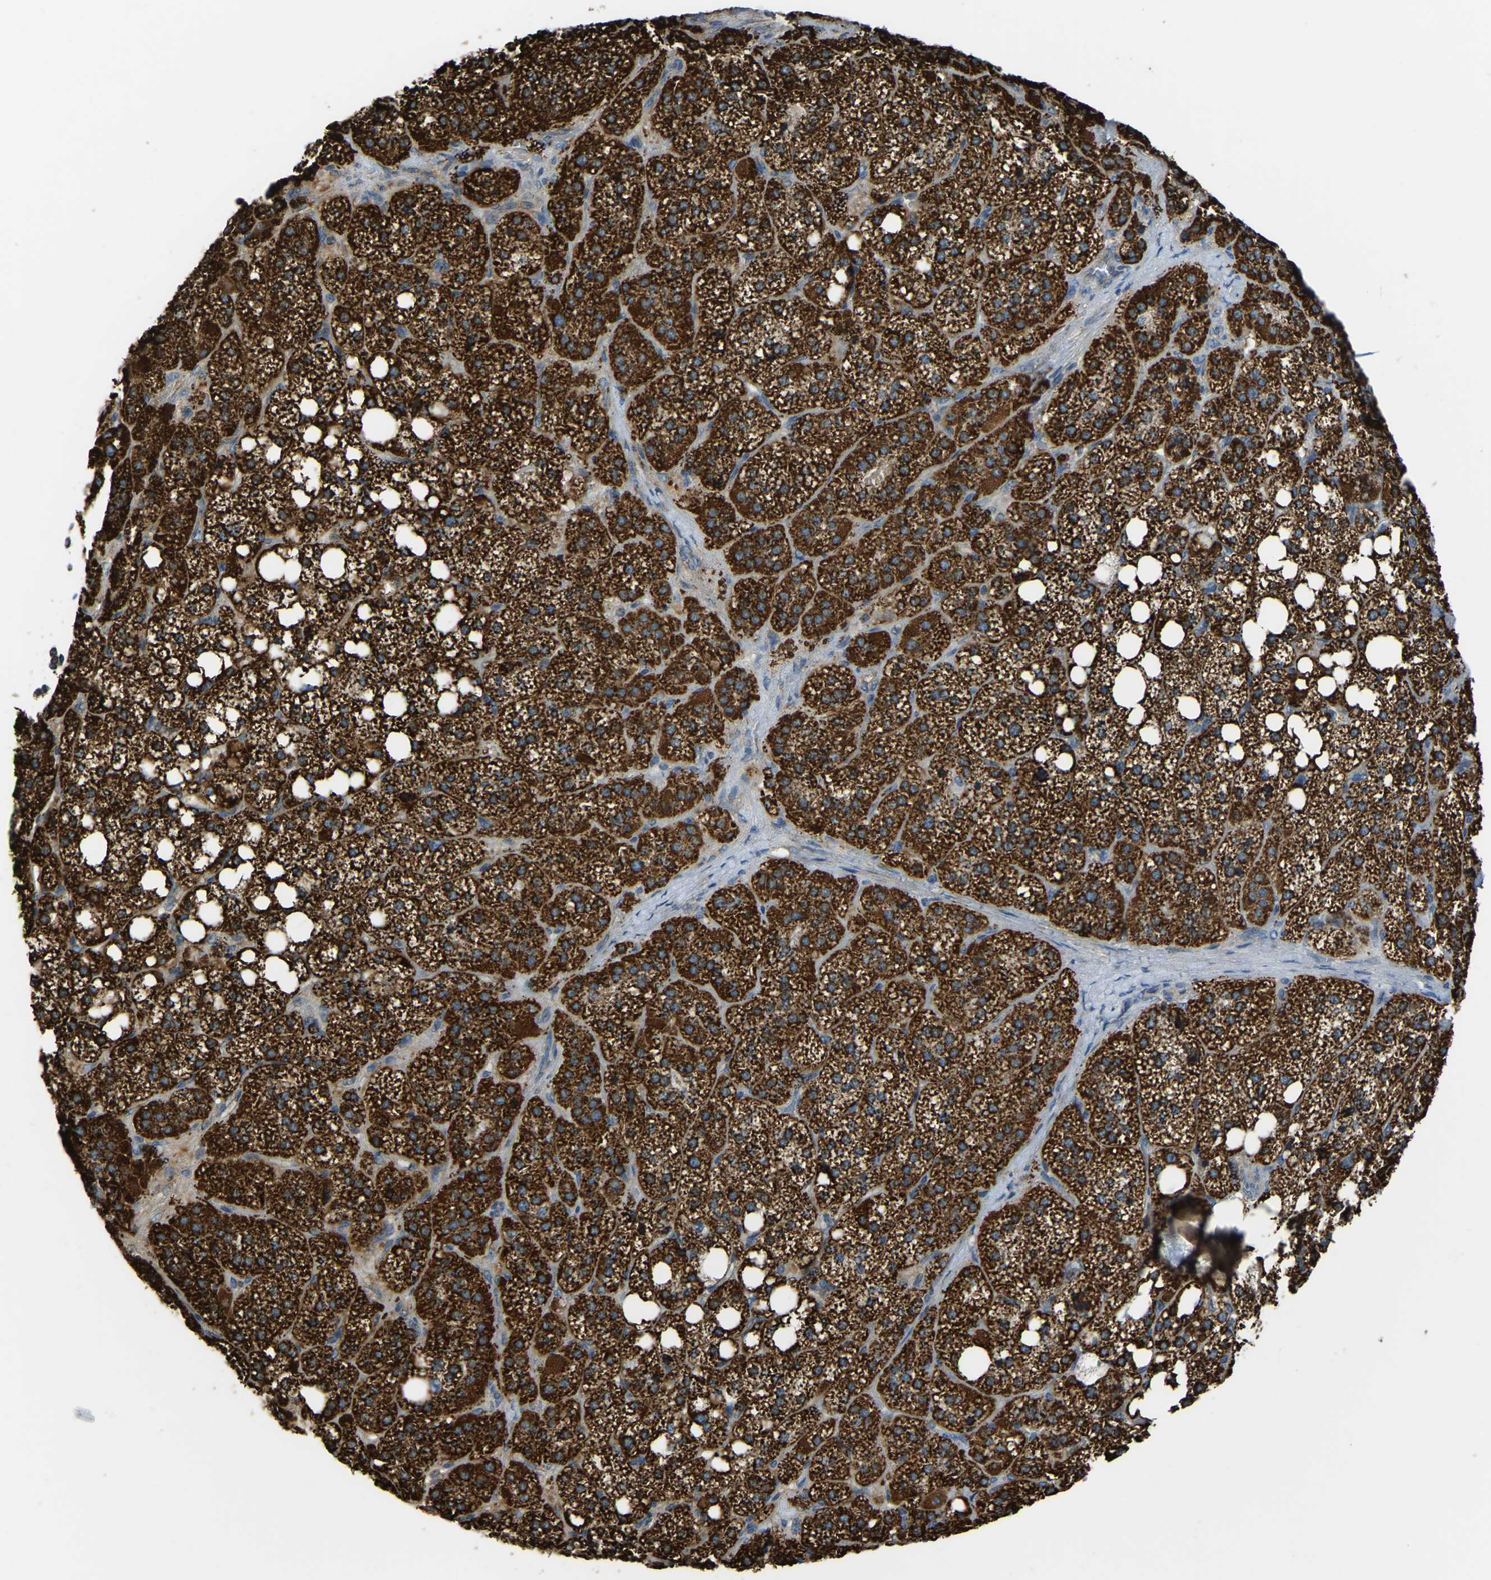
{"staining": {"intensity": "strong", "quantity": ">75%", "location": "cytoplasmic/membranous"}, "tissue": "adrenal gland", "cell_type": "Glandular cells", "image_type": "normal", "snomed": [{"axis": "morphology", "description": "Normal tissue, NOS"}, {"axis": "topography", "description": "Adrenal gland"}], "caption": "Immunohistochemical staining of unremarkable adrenal gland demonstrates high levels of strong cytoplasmic/membranous positivity in about >75% of glandular cells. (DAB = brown stain, brightfield microscopy at high magnification).", "gene": "PSMD7", "patient": {"sex": "female", "age": 59}}